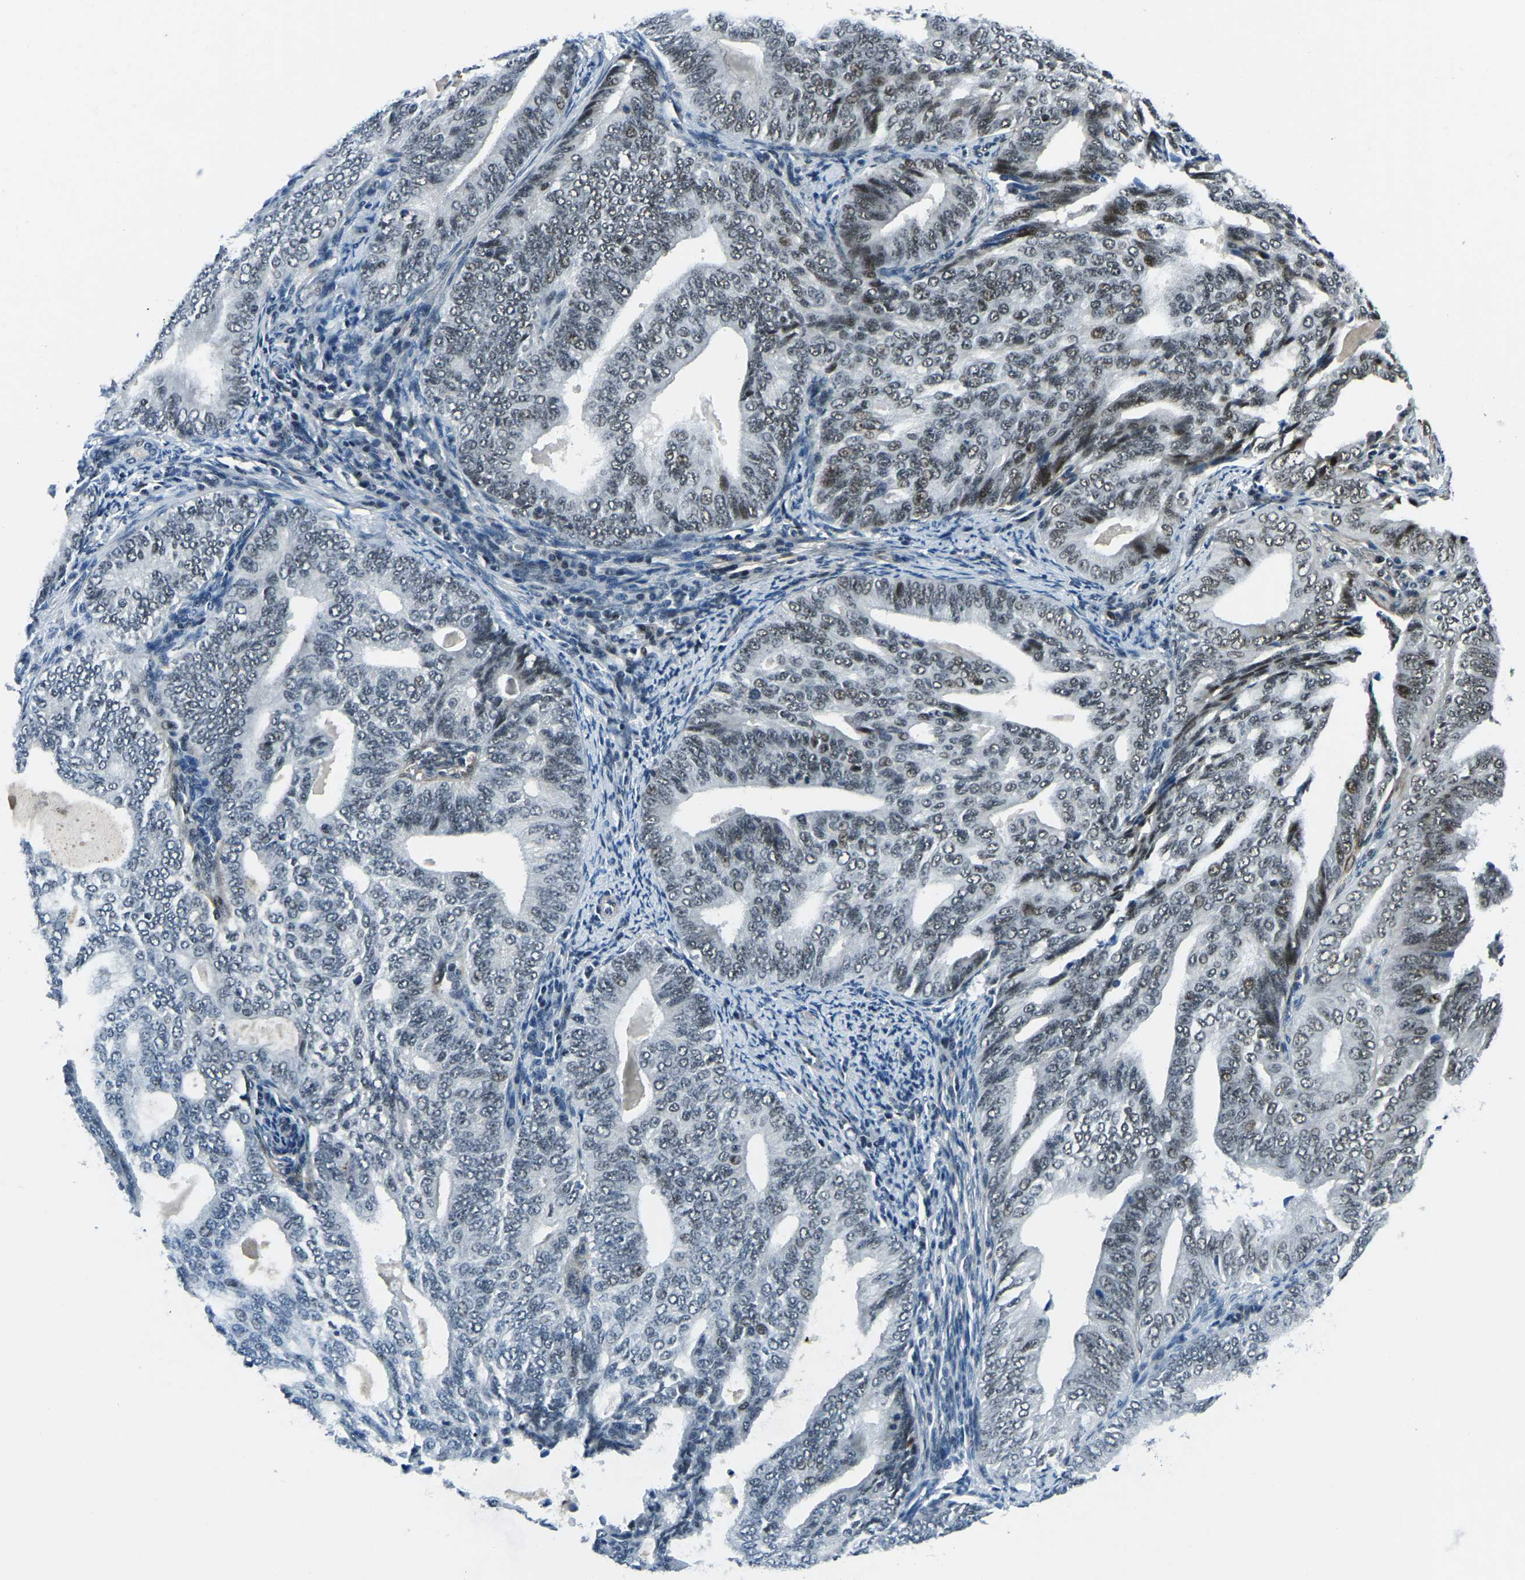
{"staining": {"intensity": "weak", "quantity": "25%-75%", "location": "nuclear"}, "tissue": "endometrial cancer", "cell_type": "Tumor cells", "image_type": "cancer", "snomed": [{"axis": "morphology", "description": "Adenocarcinoma, NOS"}, {"axis": "topography", "description": "Endometrium"}], "caption": "Adenocarcinoma (endometrial) stained with immunohistochemistry (IHC) displays weak nuclear expression in approximately 25%-75% of tumor cells.", "gene": "PRCC", "patient": {"sex": "female", "age": 58}}